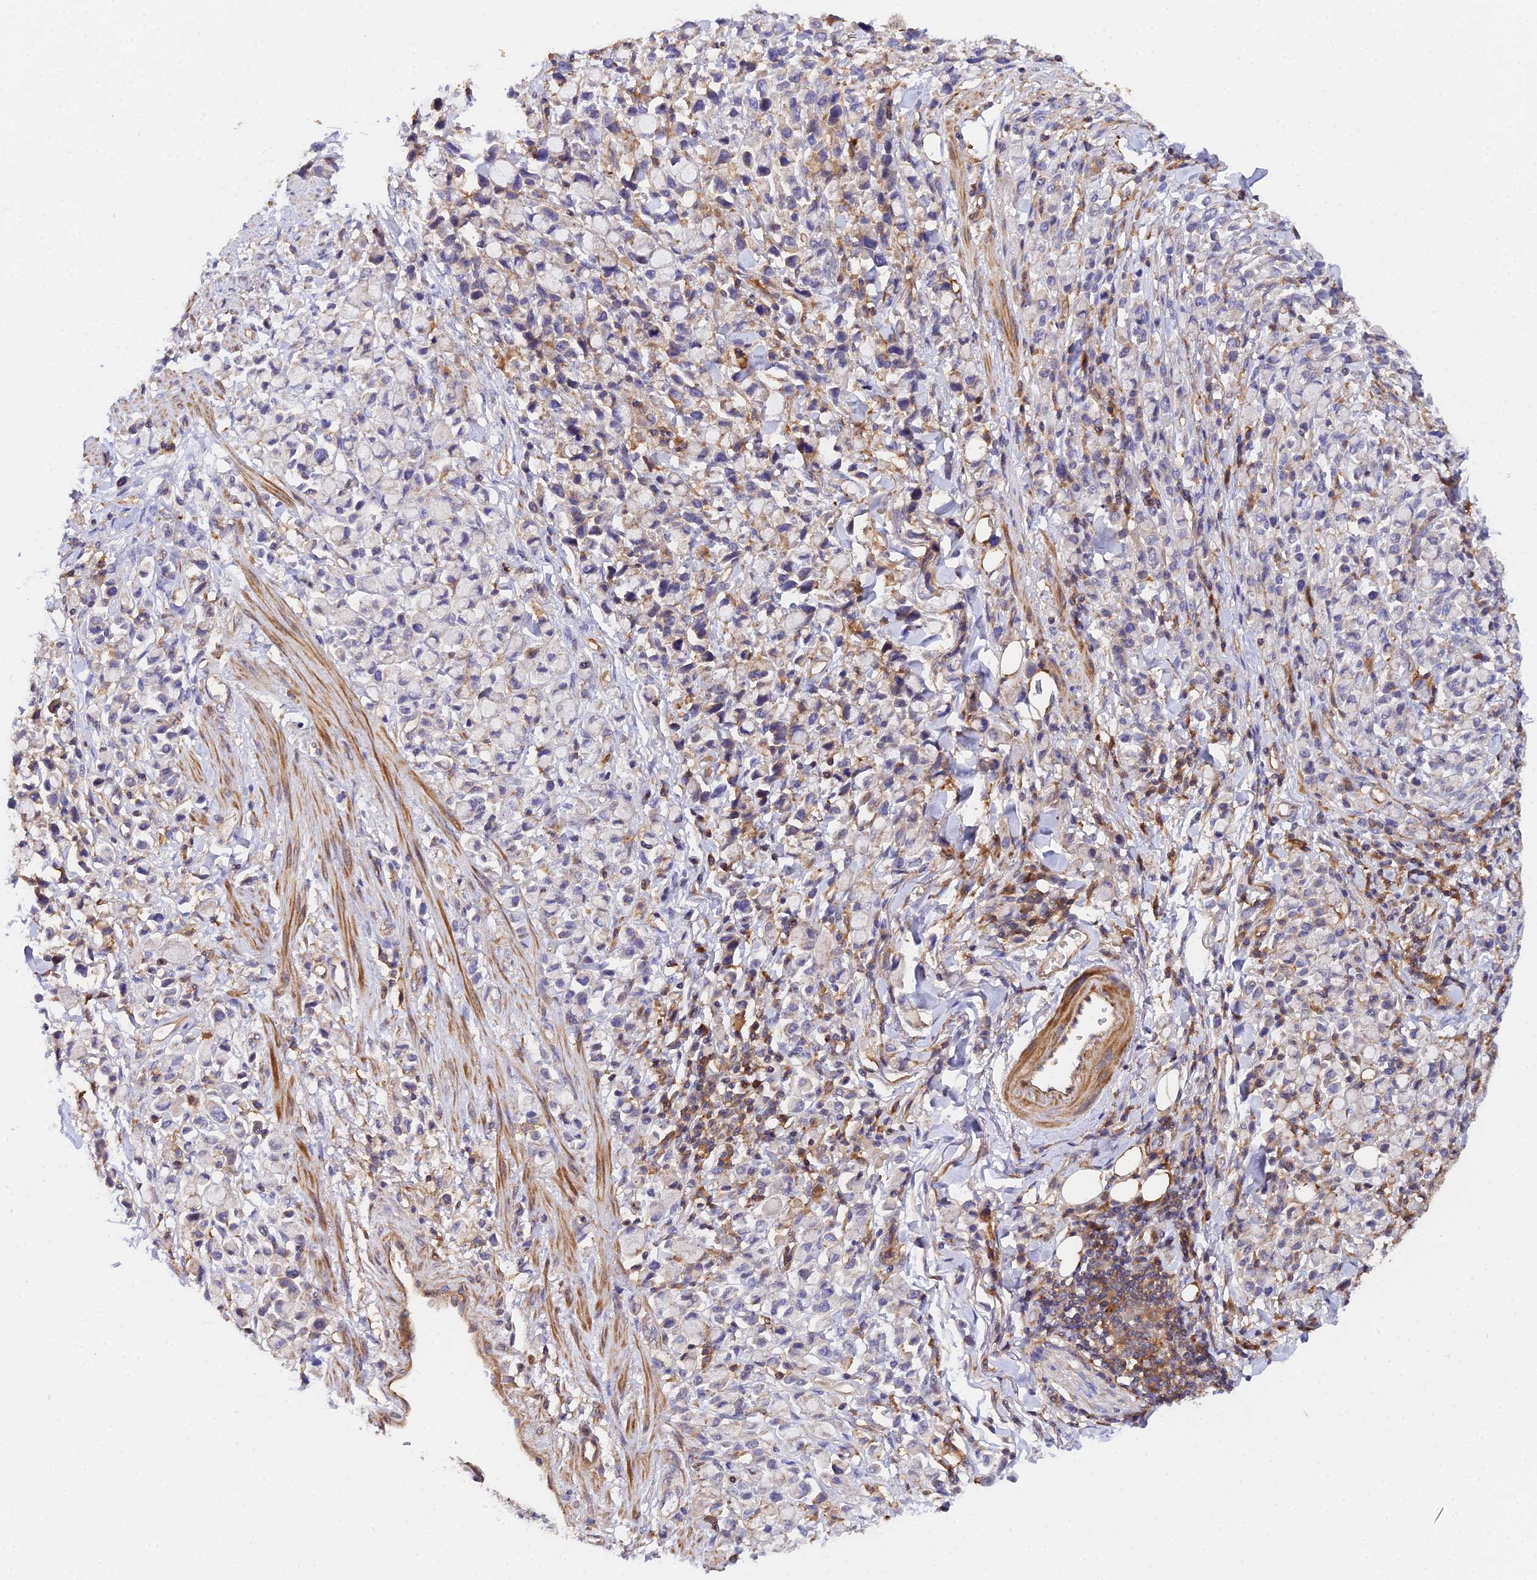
{"staining": {"intensity": "negative", "quantity": "none", "location": "none"}, "tissue": "stomach cancer", "cell_type": "Tumor cells", "image_type": "cancer", "snomed": [{"axis": "morphology", "description": "Adenocarcinoma, NOS"}, {"axis": "topography", "description": "Stomach"}], "caption": "A high-resolution micrograph shows immunohistochemistry (IHC) staining of stomach cancer, which shows no significant expression in tumor cells.", "gene": "GNG5B", "patient": {"sex": "female", "age": 81}}